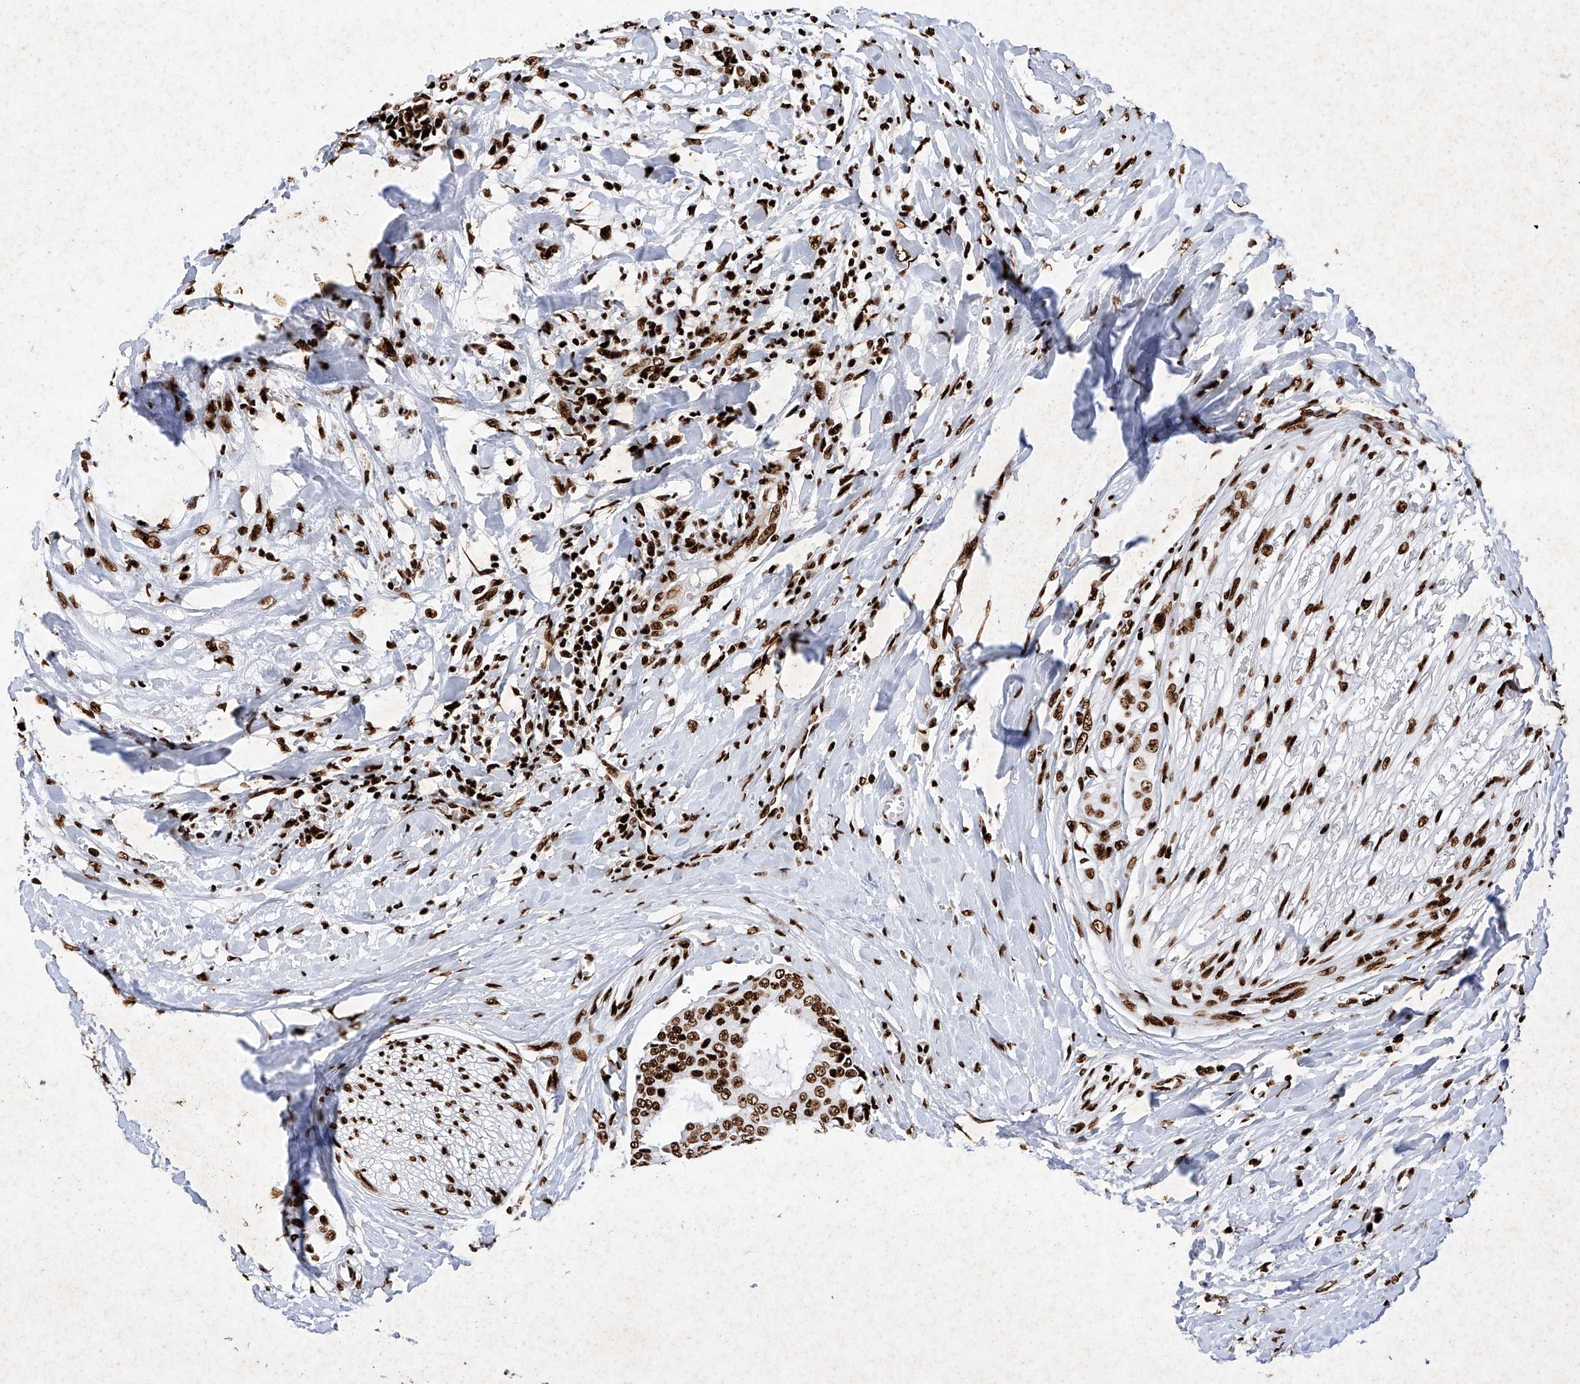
{"staining": {"intensity": "strong", "quantity": ">75%", "location": "nuclear"}, "tissue": "head and neck cancer", "cell_type": "Tumor cells", "image_type": "cancer", "snomed": [{"axis": "morphology", "description": "Adenocarcinoma, NOS"}, {"axis": "topography", "description": "Salivary gland"}, {"axis": "topography", "description": "Head-Neck"}], "caption": "Immunohistochemistry (DAB) staining of head and neck cancer (adenocarcinoma) demonstrates strong nuclear protein expression in about >75% of tumor cells. (DAB IHC, brown staining for protein, blue staining for nuclei).", "gene": "SRSF6", "patient": {"sex": "female", "age": 59}}